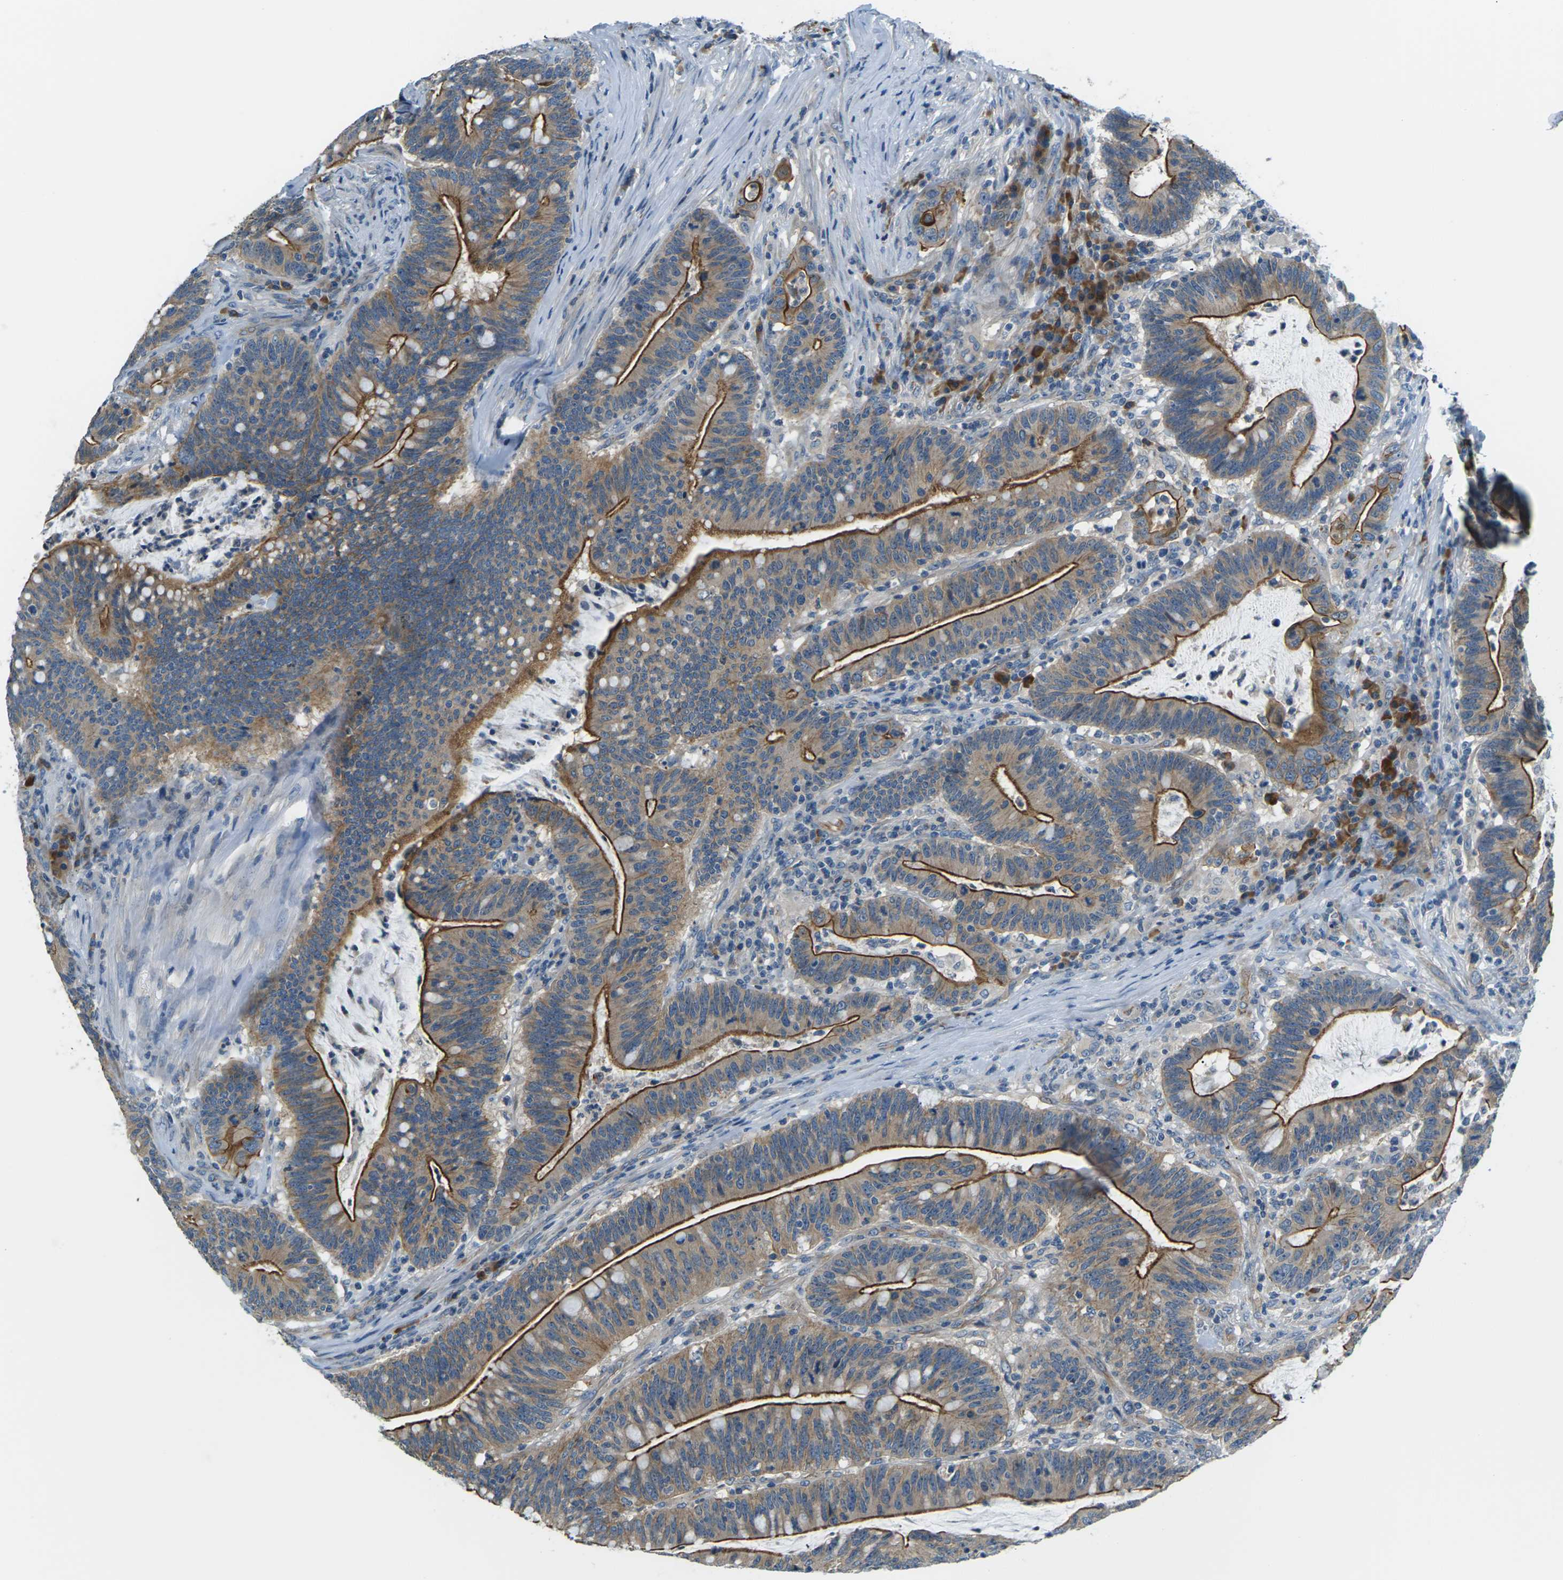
{"staining": {"intensity": "strong", "quantity": ">75%", "location": "cytoplasmic/membranous"}, "tissue": "colorectal cancer", "cell_type": "Tumor cells", "image_type": "cancer", "snomed": [{"axis": "morphology", "description": "Normal tissue, NOS"}, {"axis": "morphology", "description": "Adenocarcinoma, NOS"}, {"axis": "topography", "description": "Colon"}], "caption": "Colorectal cancer (adenocarcinoma) tissue exhibits strong cytoplasmic/membranous expression in about >75% of tumor cells", "gene": "SLC13A3", "patient": {"sex": "female", "age": 66}}